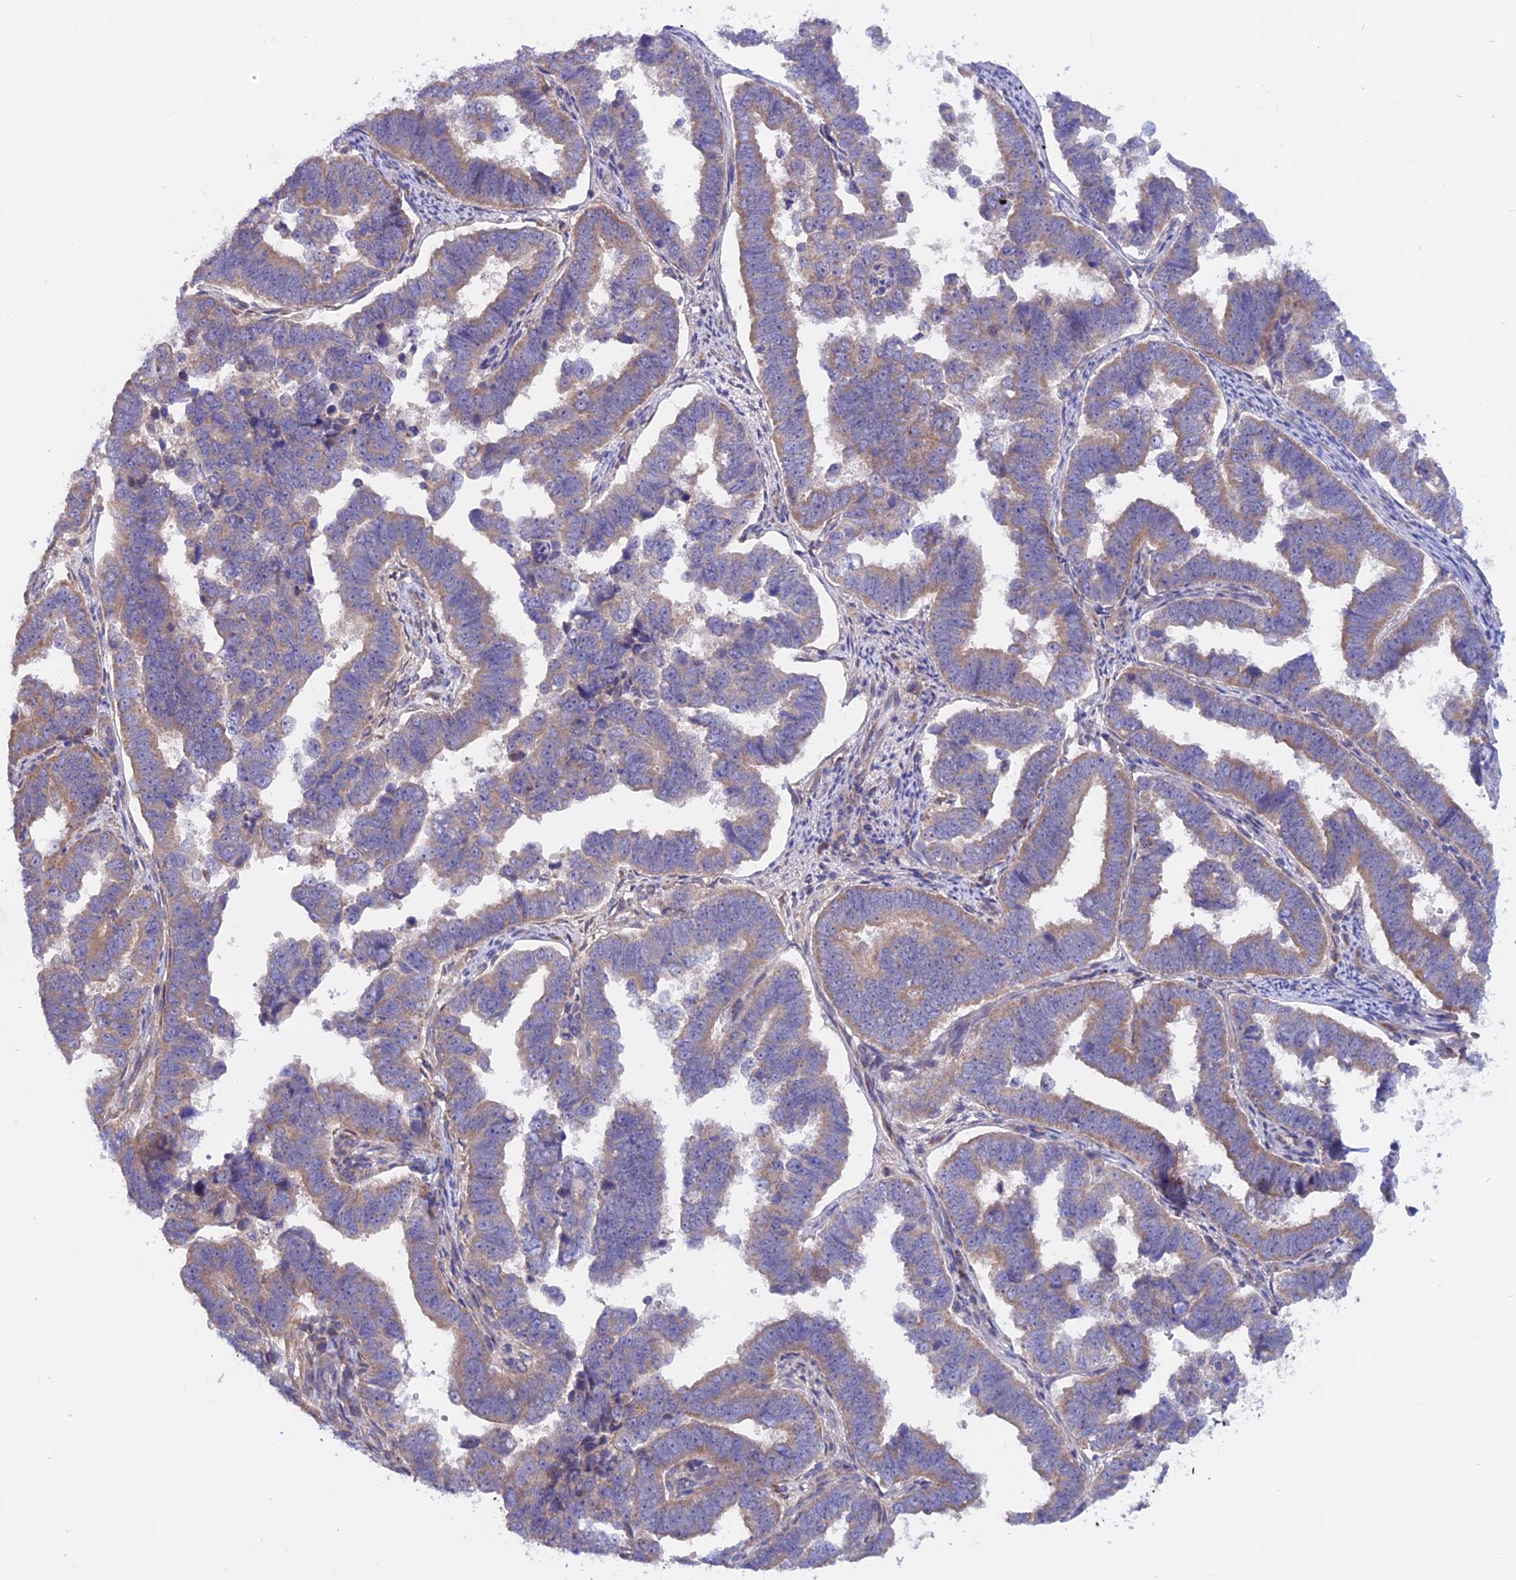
{"staining": {"intensity": "weak", "quantity": ">75%", "location": "cytoplasmic/membranous"}, "tissue": "endometrial cancer", "cell_type": "Tumor cells", "image_type": "cancer", "snomed": [{"axis": "morphology", "description": "Adenocarcinoma, NOS"}, {"axis": "topography", "description": "Endometrium"}], "caption": "Immunohistochemical staining of endometrial cancer (adenocarcinoma) reveals low levels of weak cytoplasmic/membranous protein positivity in approximately >75% of tumor cells.", "gene": "HYCC1", "patient": {"sex": "female", "age": 75}}